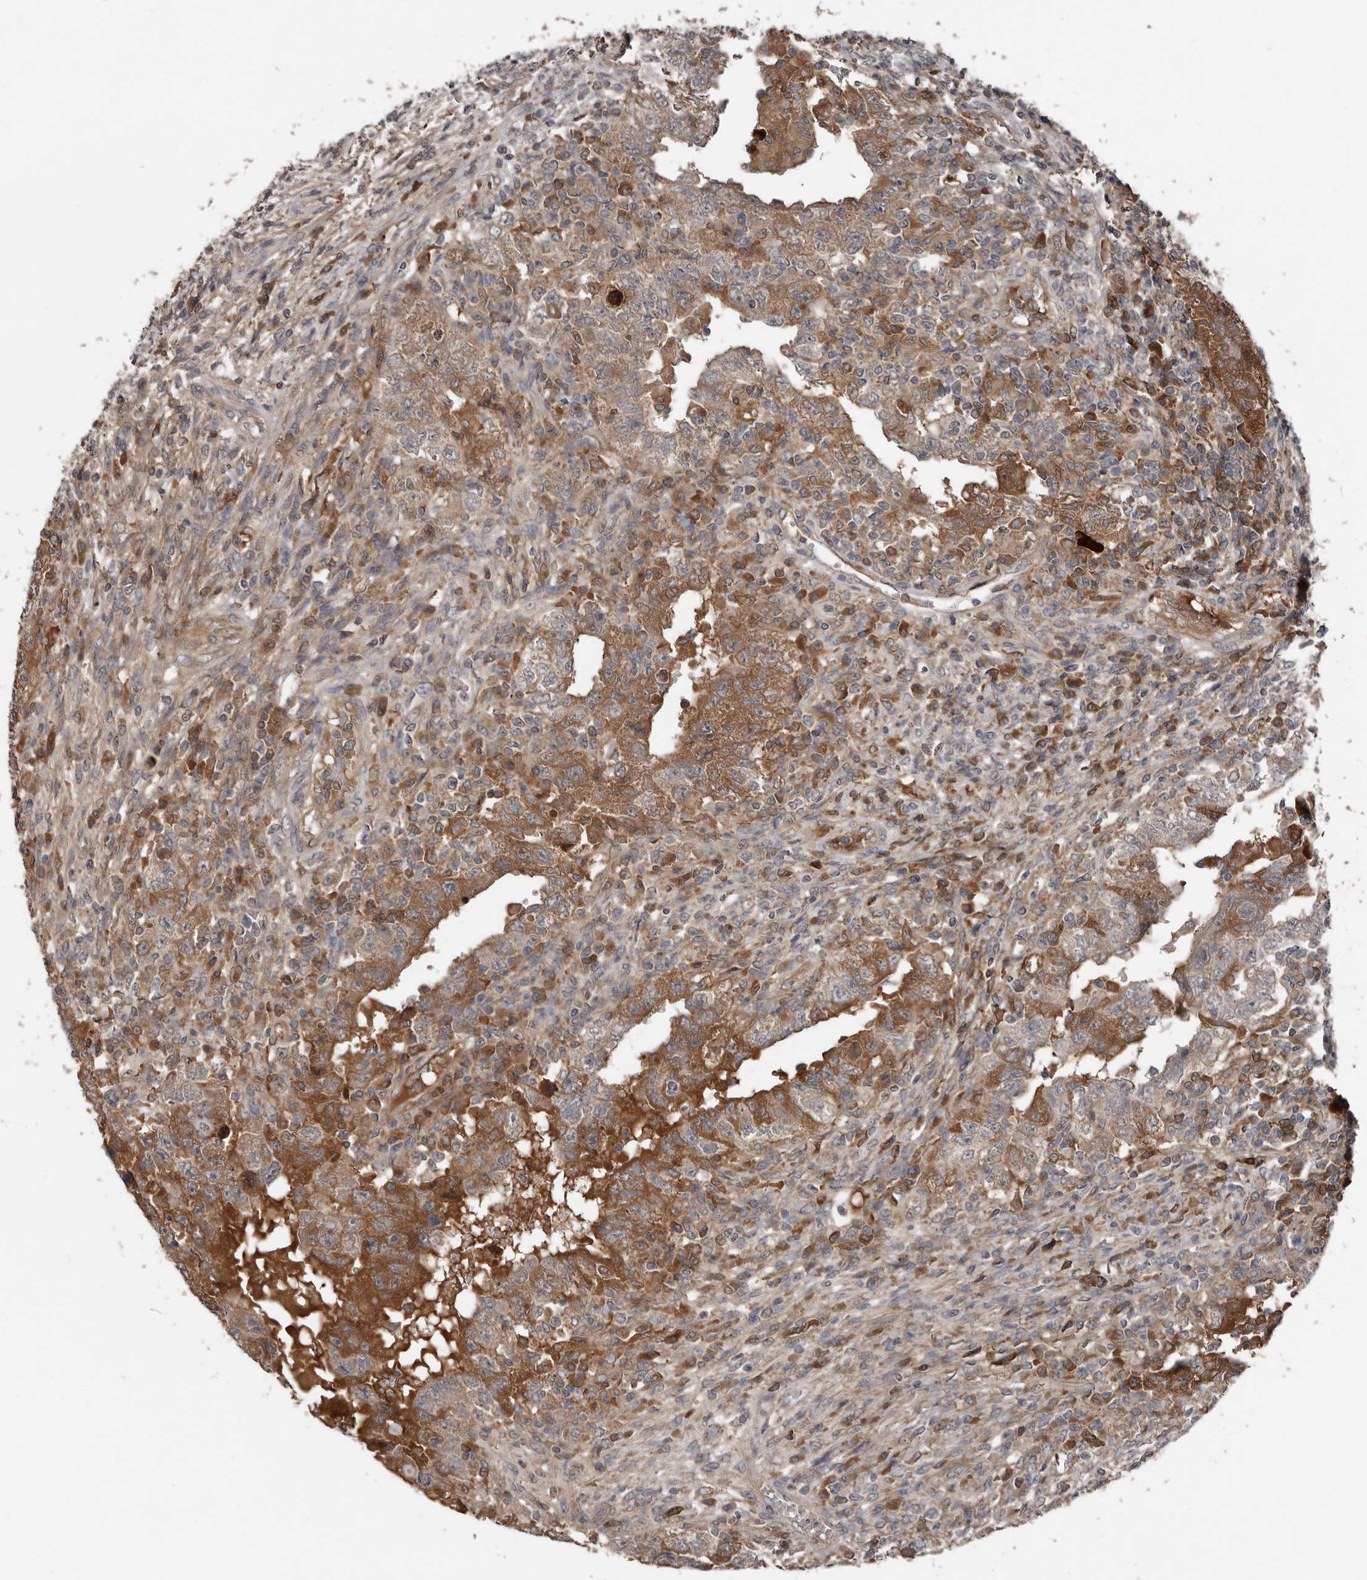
{"staining": {"intensity": "moderate", "quantity": ">75%", "location": "cytoplasmic/membranous"}, "tissue": "testis cancer", "cell_type": "Tumor cells", "image_type": "cancer", "snomed": [{"axis": "morphology", "description": "Carcinoma, Embryonal, NOS"}, {"axis": "topography", "description": "Testis"}], "caption": "Immunohistochemical staining of human embryonal carcinoma (testis) exhibits moderate cytoplasmic/membranous protein positivity in approximately >75% of tumor cells.", "gene": "DNAJB4", "patient": {"sex": "male", "age": 26}}